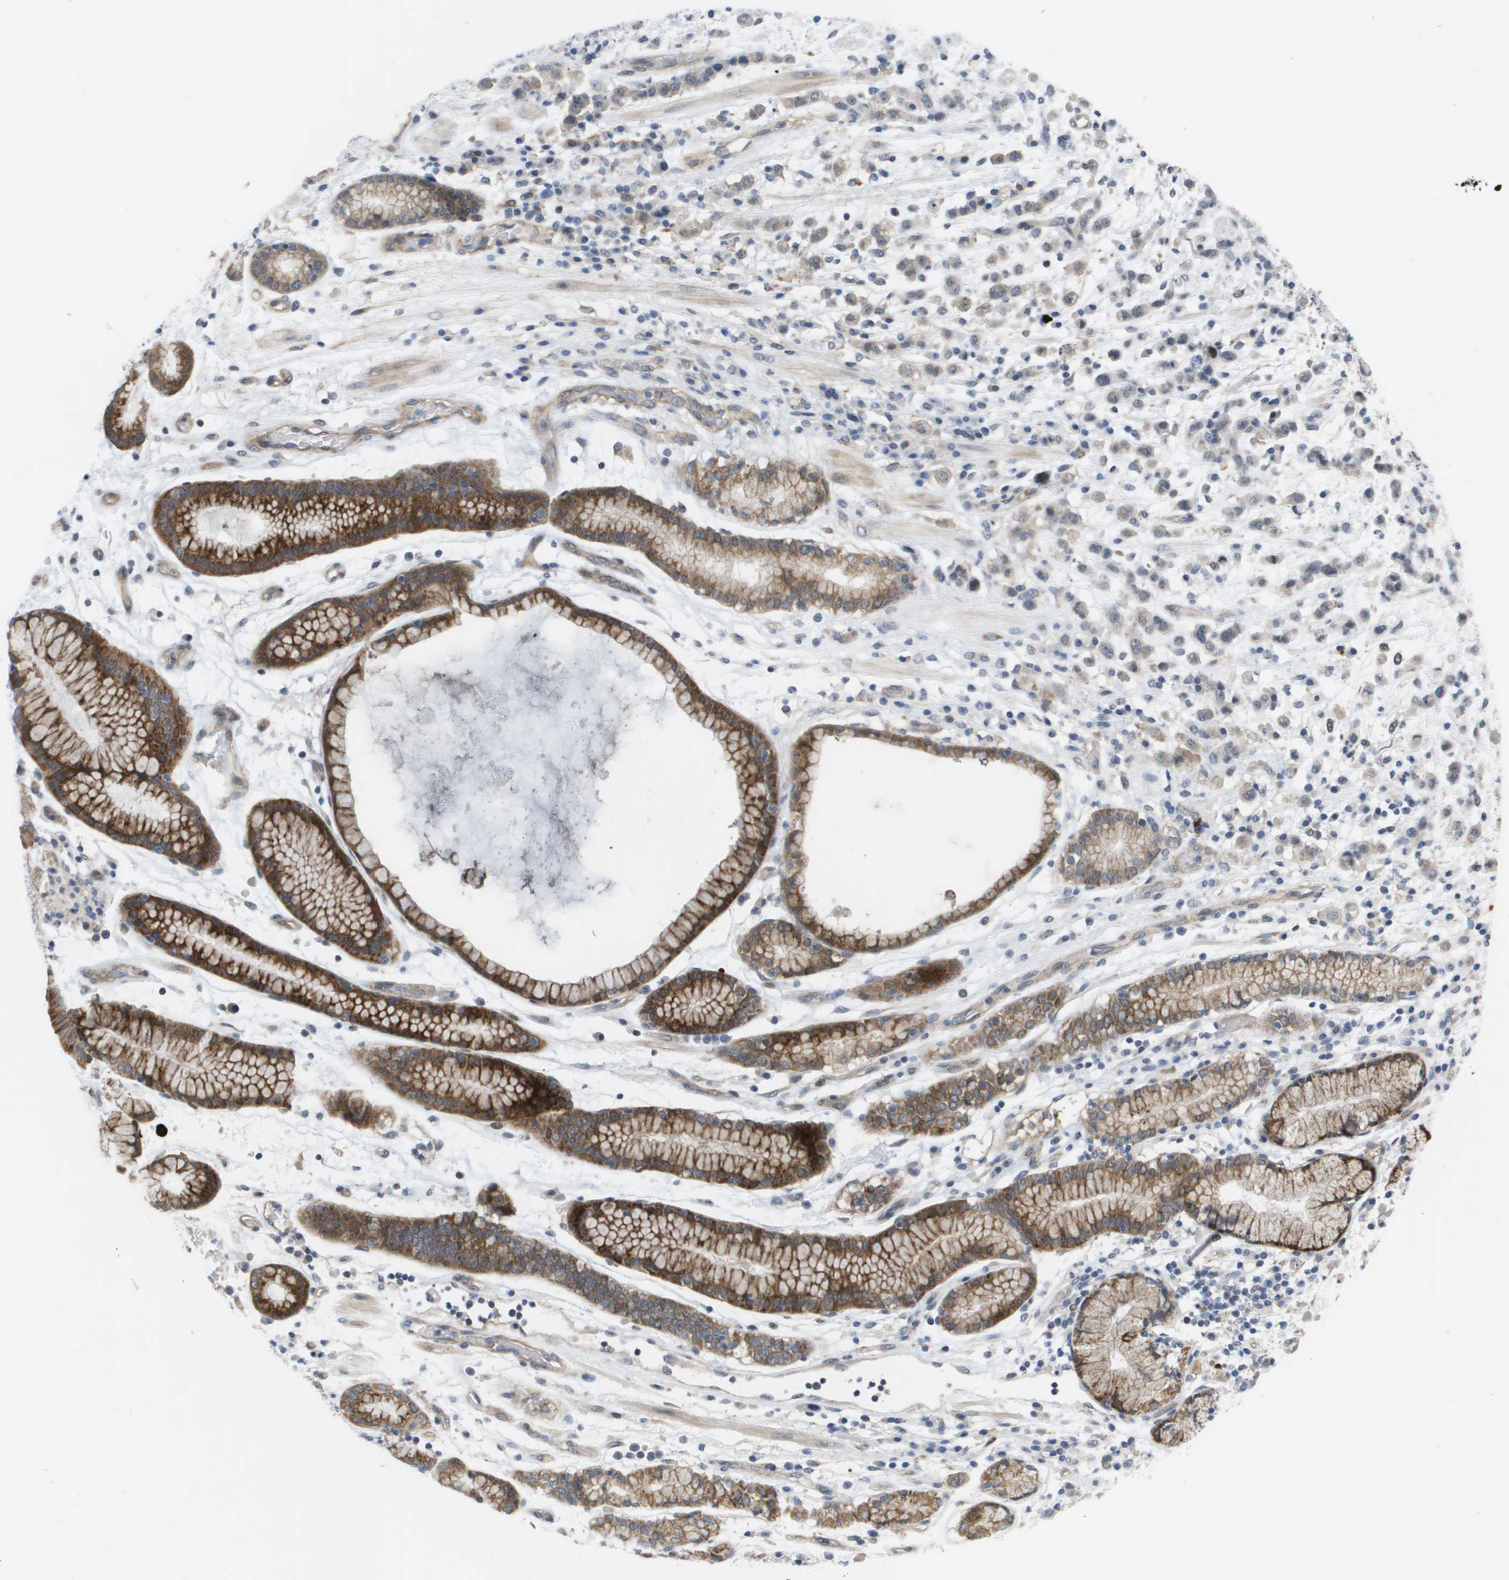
{"staining": {"intensity": "weak", "quantity": "25%-75%", "location": "cytoplasmic/membranous"}, "tissue": "stomach cancer", "cell_type": "Tumor cells", "image_type": "cancer", "snomed": [{"axis": "morphology", "description": "Adenocarcinoma, NOS"}, {"axis": "topography", "description": "Stomach, lower"}], "caption": "Stomach cancer stained for a protein demonstrates weak cytoplasmic/membranous positivity in tumor cells.", "gene": "MTARC2", "patient": {"sex": "male", "age": 88}}